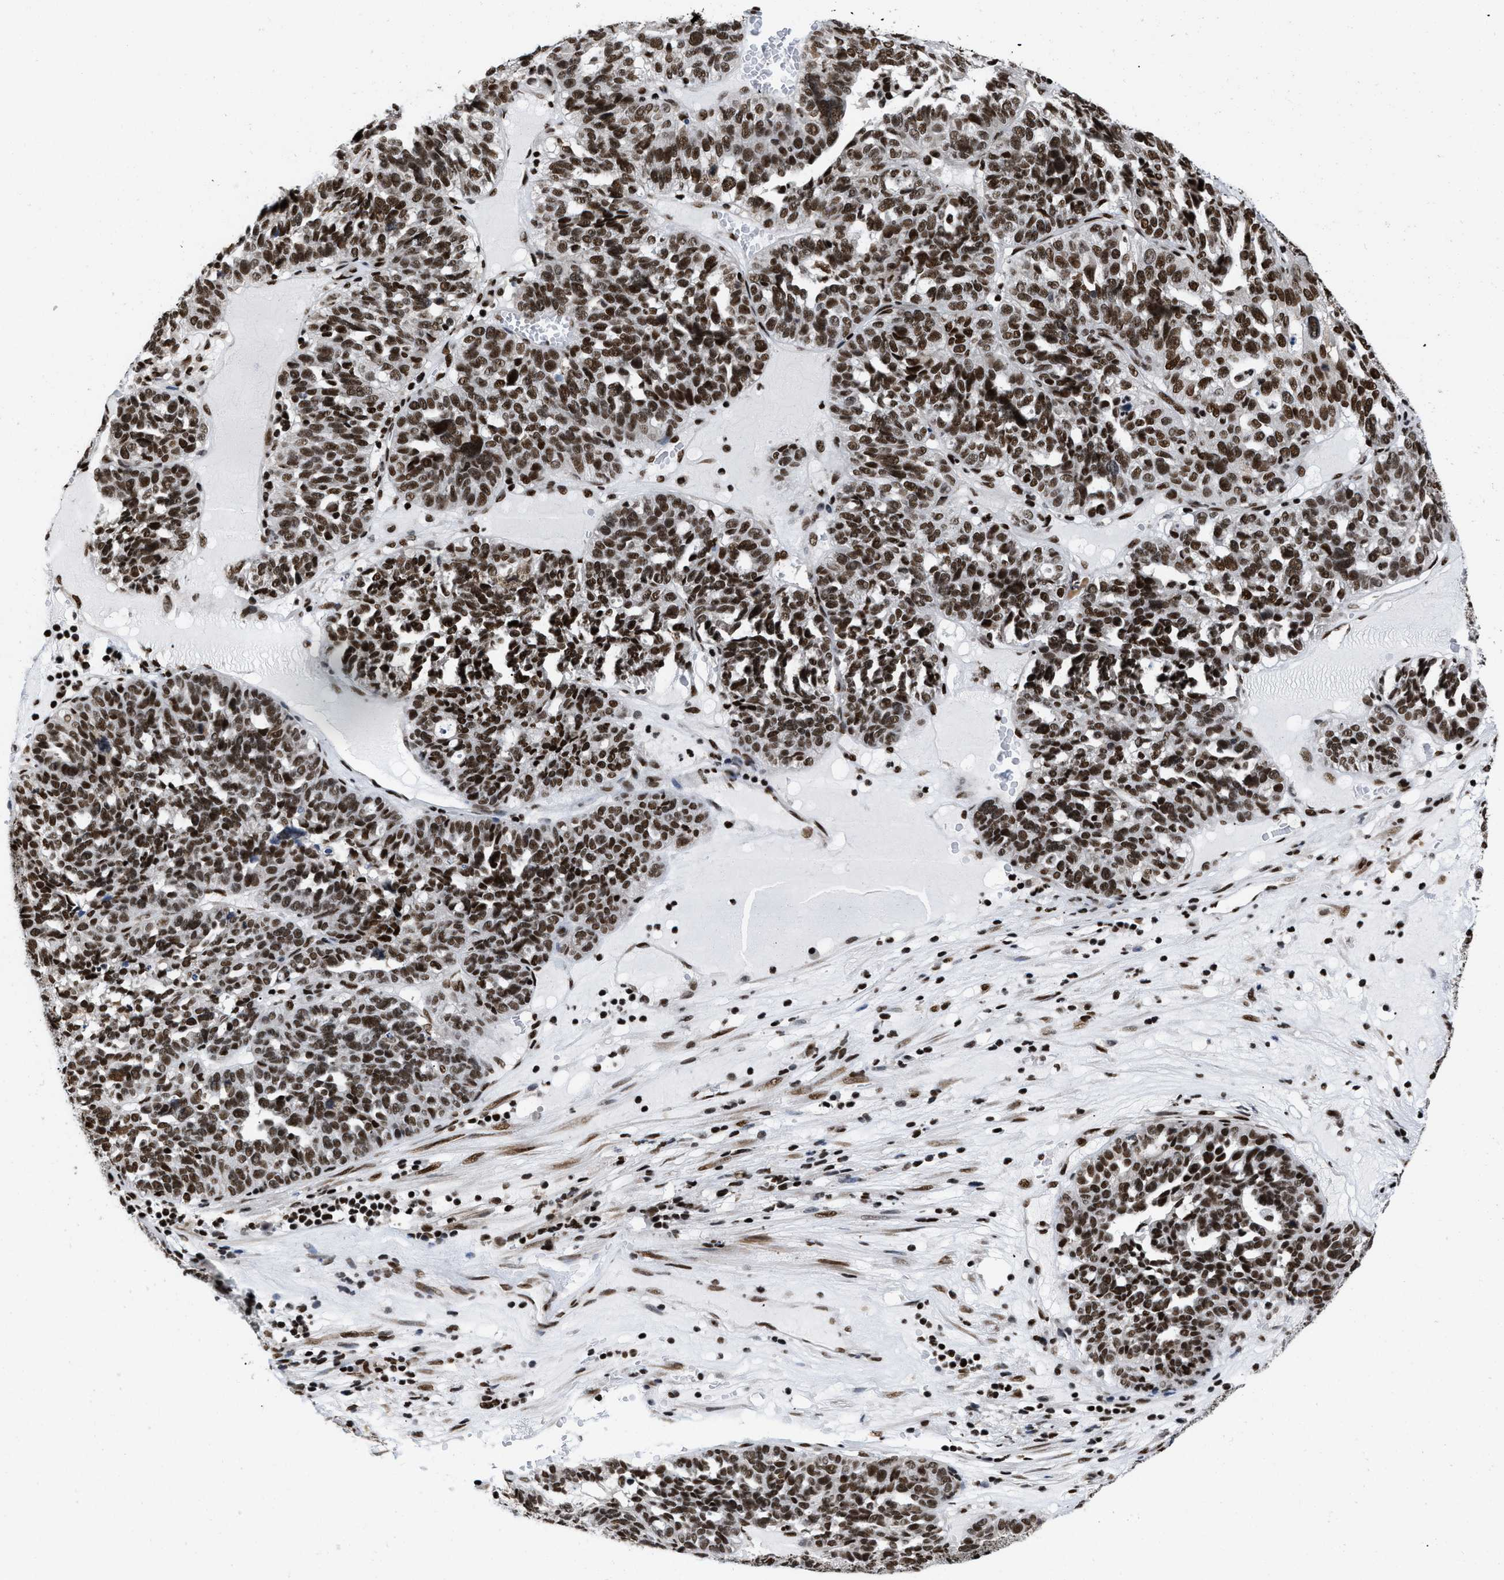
{"staining": {"intensity": "strong", "quantity": ">75%", "location": "nuclear"}, "tissue": "ovarian cancer", "cell_type": "Tumor cells", "image_type": "cancer", "snomed": [{"axis": "morphology", "description": "Cystadenocarcinoma, serous, NOS"}, {"axis": "topography", "description": "Ovary"}], "caption": "Protein analysis of ovarian cancer tissue demonstrates strong nuclear expression in about >75% of tumor cells. (DAB IHC, brown staining for protein, blue staining for nuclei).", "gene": "CREB1", "patient": {"sex": "female", "age": 59}}